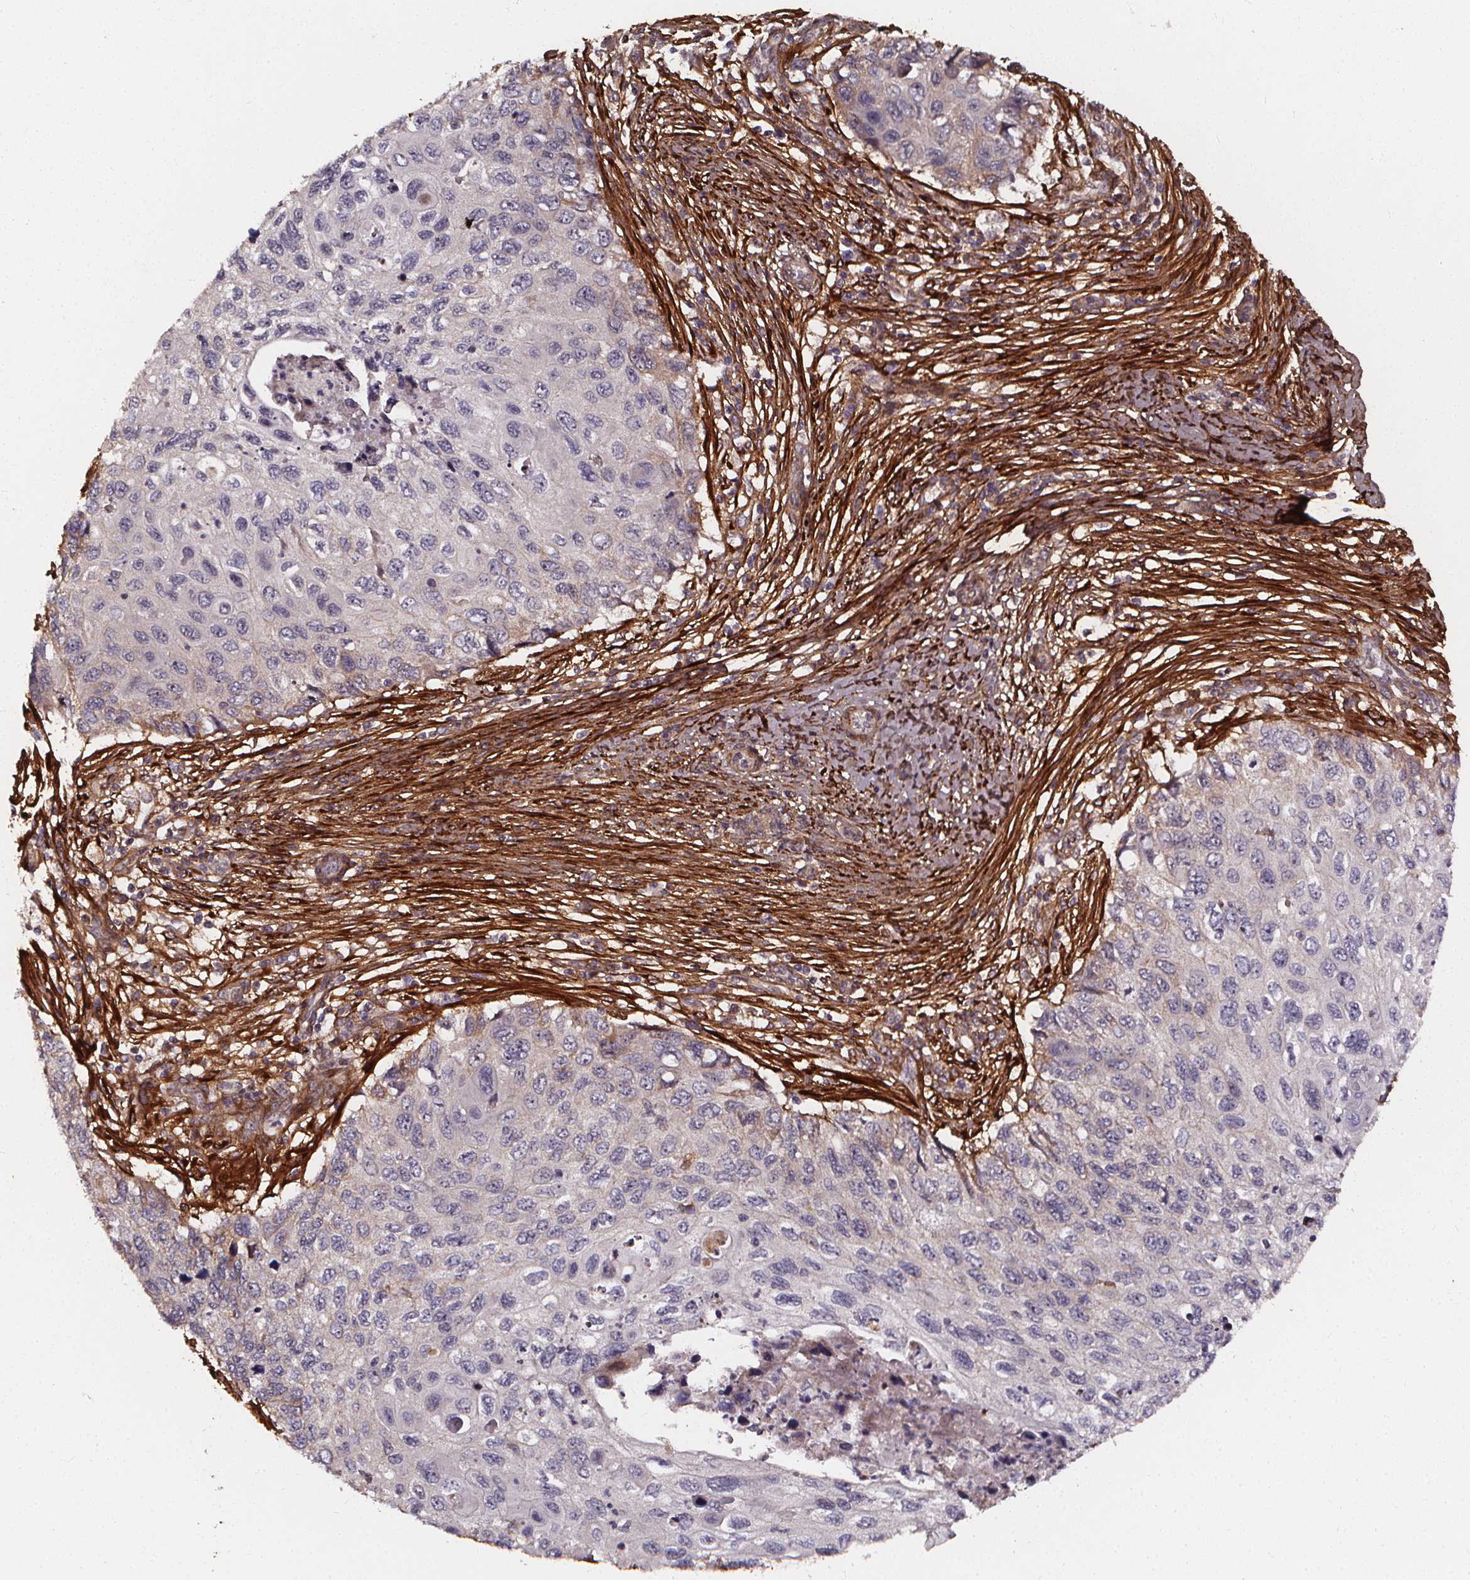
{"staining": {"intensity": "negative", "quantity": "none", "location": "none"}, "tissue": "cervical cancer", "cell_type": "Tumor cells", "image_type": "cancer", "snomed": [{"axis": "morphology", "description": "Squamous cell carcinoma, NOS"}, {"axis": "topography", "description": "Cervix"}], "caption": "Tumor cells are negative for brown protein staining in squamous cell carcinoma (cervical).", "gene": "AEBP1", "patient": {"sex": "female", "age": 70}}